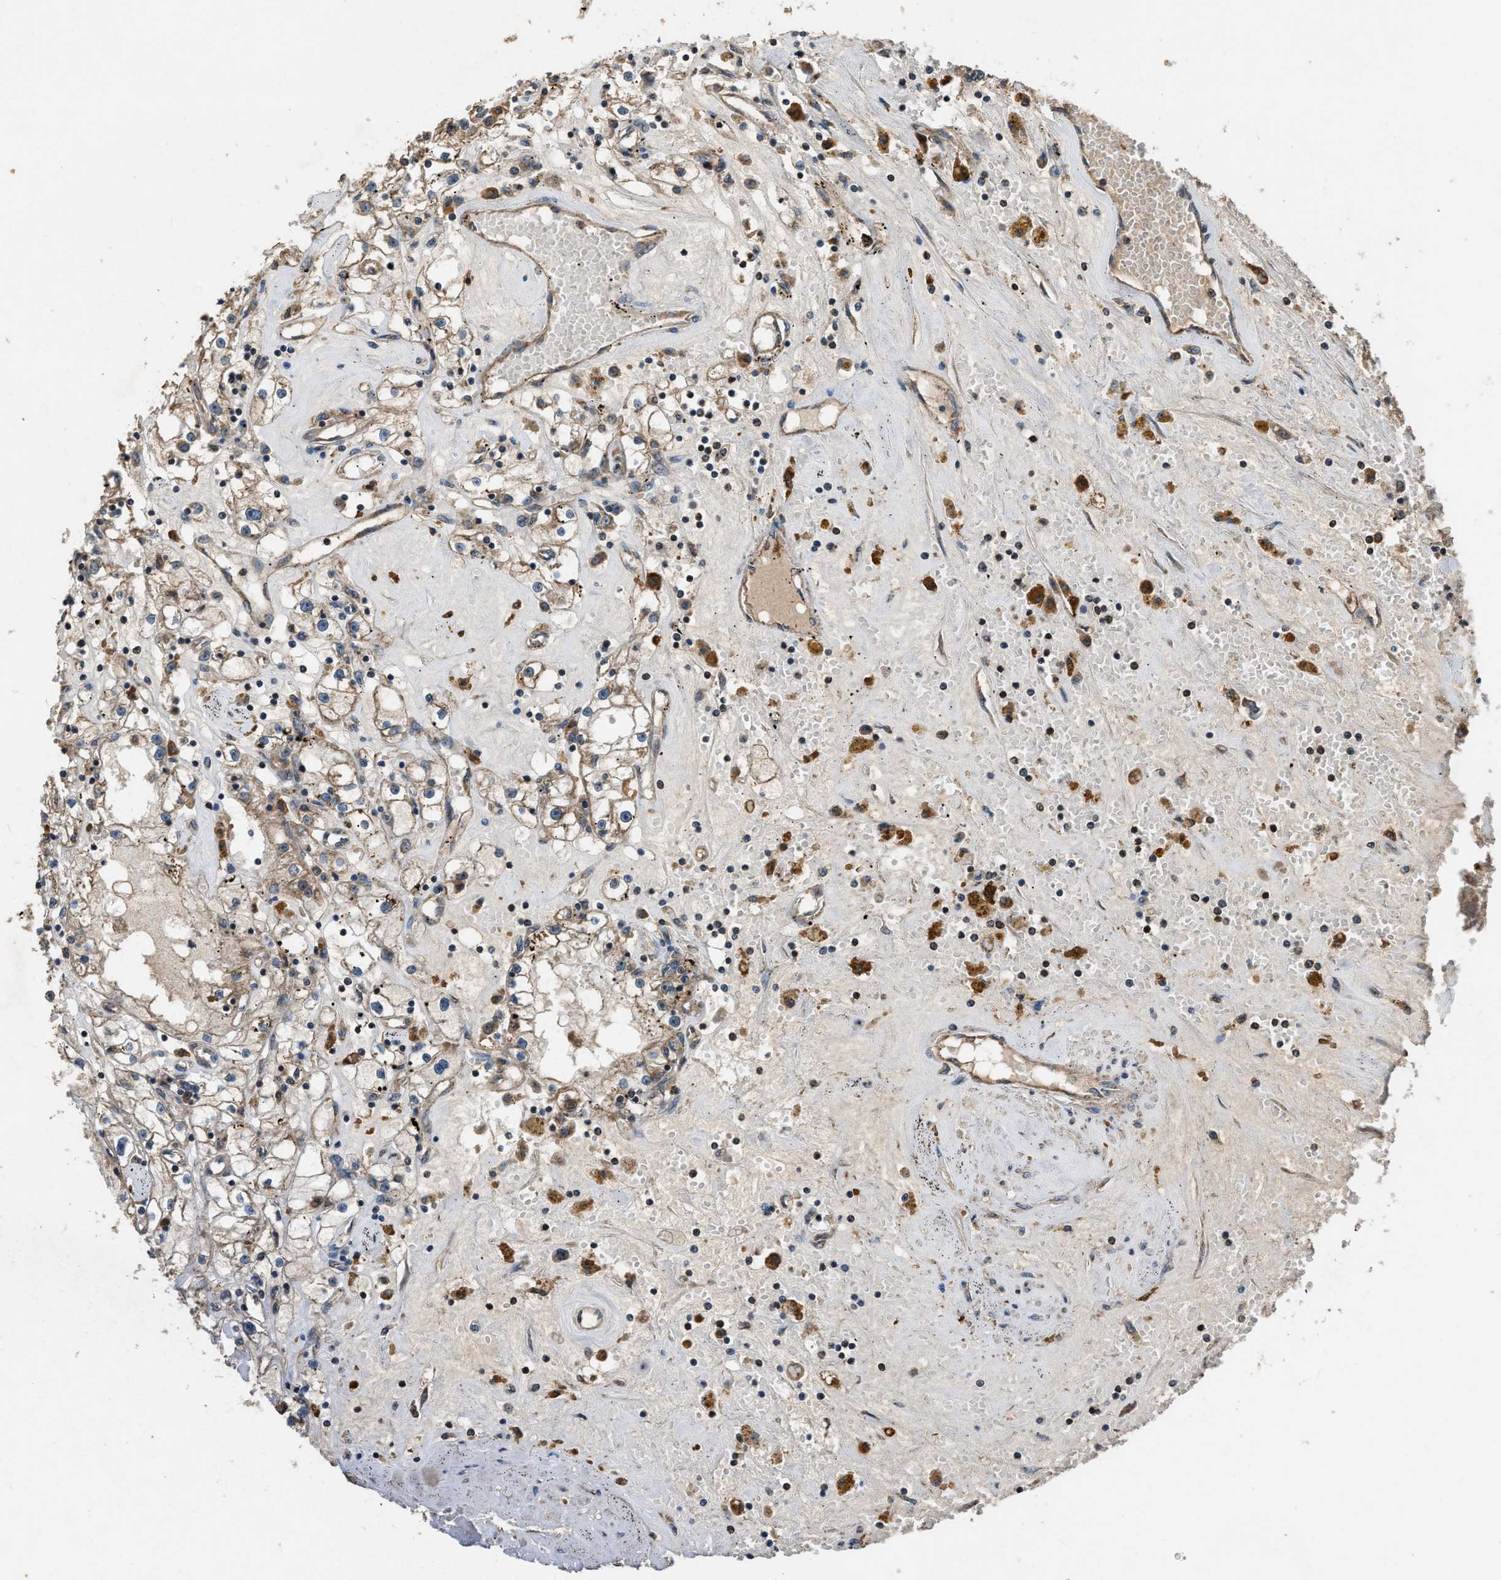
{"staining": {"intensity": "weak", "quantity": ">75%", "location": "cytoplasmic/membranous"}, "tissue": "renal cancer", "cell_type": "Tumor cells", "image_type": "cancer", "snomed": [{"axis": "morphology", "description": "Adenocarcinoma, NOS"}, {"axis": "topography", "description": "Kidney"}], "caption": "Brown immunohistochemical staining in adenocarcinoma (renal) reveals weak cytoplasmic/membranous staining in approximately >75% of tumor cells. The staining was performed using DAB, with brown indicating positive protein expression. Nuclei are stained blue with hematoxylin.", "gene": "DENND6B", "patient": {"sex": "male", "age": 56}}